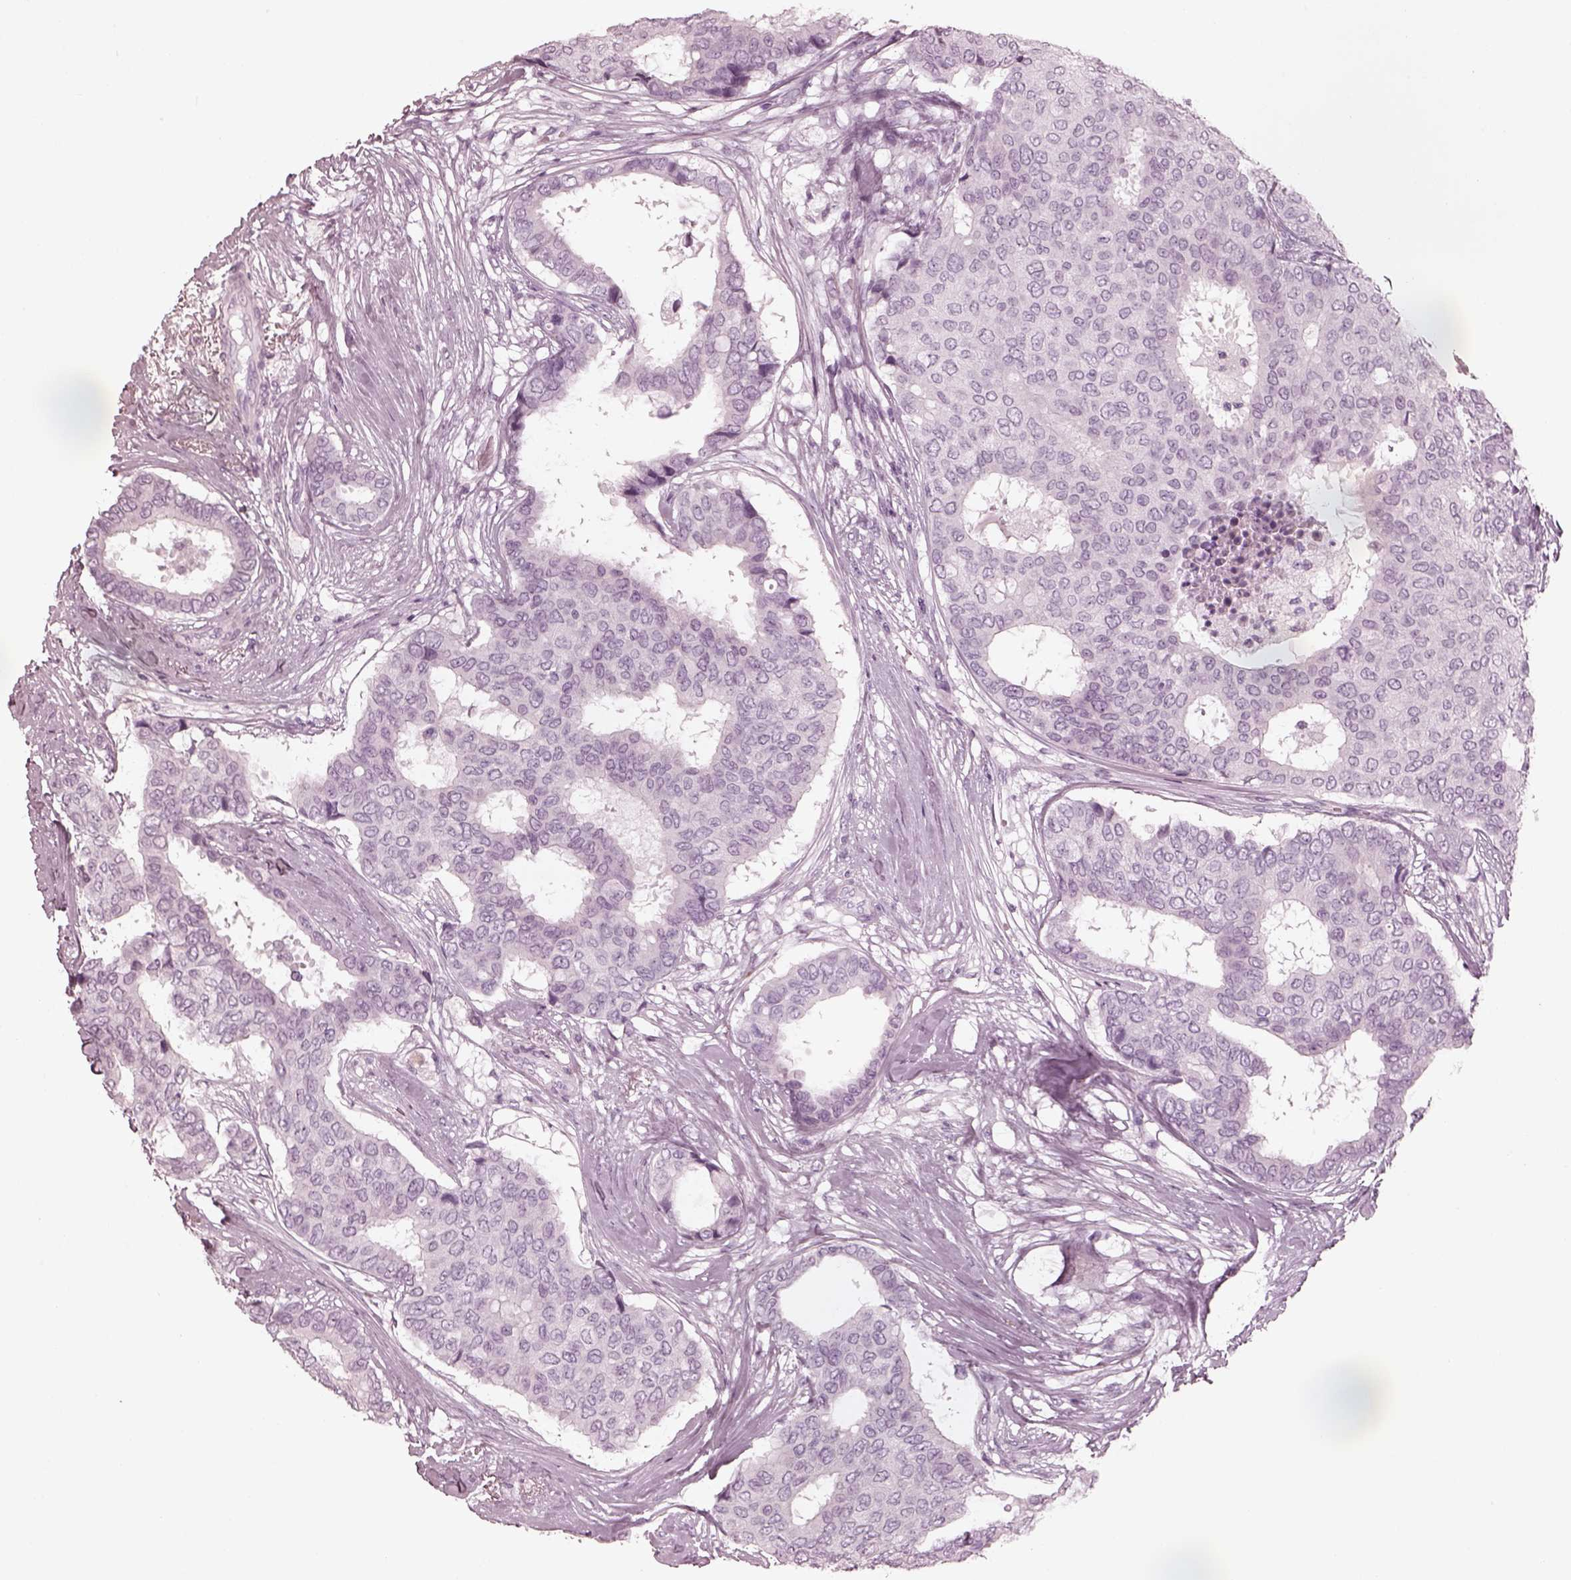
{"staining": {"intensity": "negative", "quantity": "none", "location": "none"}, "tissue": "breast cancer", "cell_type": "Tumor cells", "image_type": "cancer", "snomed": [{"axis": "morphology", "description": "Duct carcinoma"}, {"axis": "topography", "description": "Breast"}], "caption": "The IHC micrograph has no significant staining in tumor cells of breast cancer (intraductal carcinoma) tissue.", "gene": "OPN4", "patient": {"sex": "female", "age": 75}}